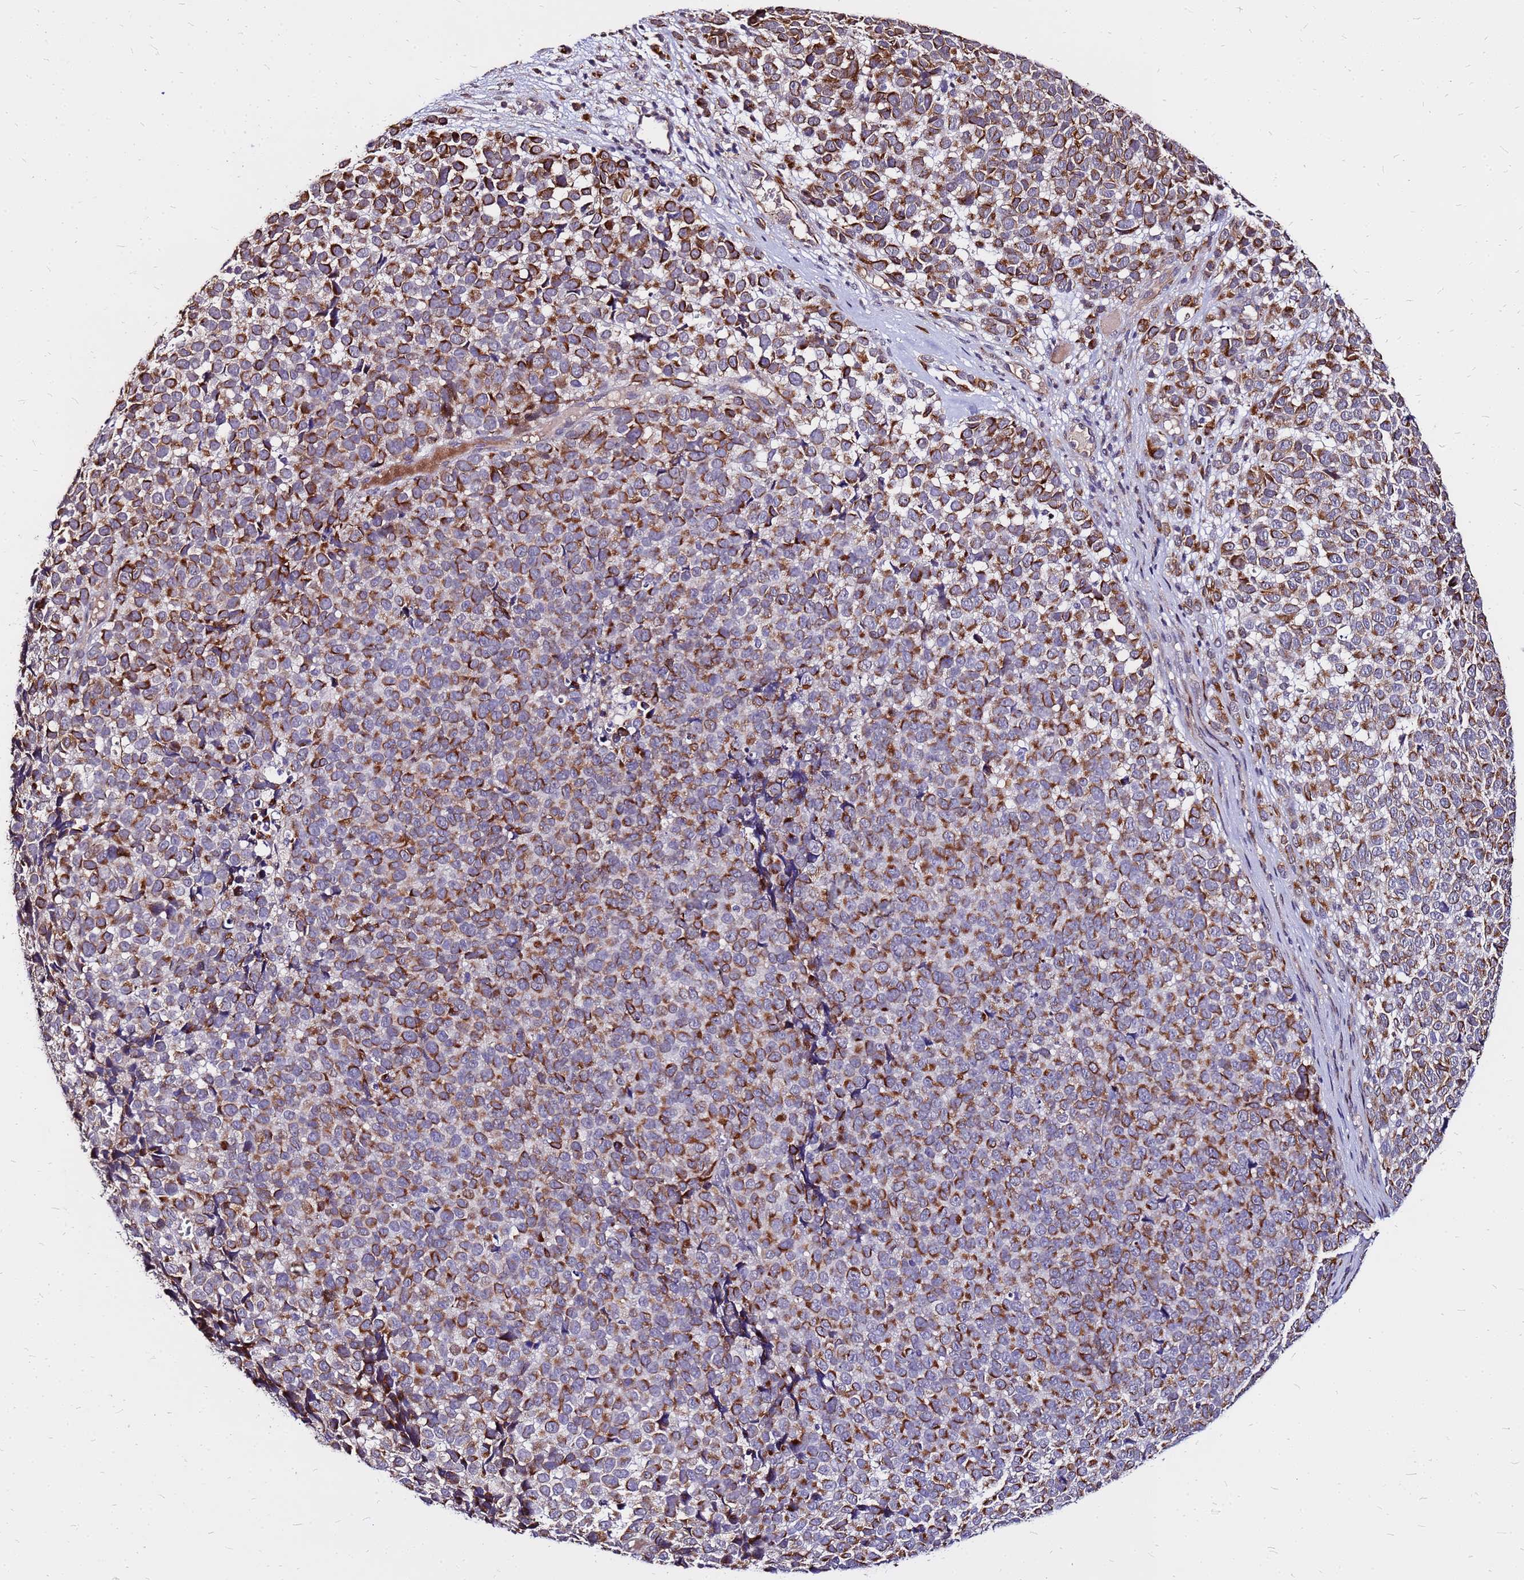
{"staining": {"intensity": "strong", "quantity": "25%-75%", "location": "cytoplasmic/membranous"}, "tissue": "melanoma", "cell_type": "Tumor cells", "image_type": "cancer", "snomed": [{"axis": "morphology", "description": "Malignant melanoma, NOS"}, {"axis": "topography", "description": "Nose, NOS"}], "caption": "Immunohistochemical staining of malignant melanoma reveals high levels of strong cytoplasmic/membranous protein staining in about 25%-75% of tumor cells.", "gene": "ARHGEF5", "patient": {"sex": "female", "age": 48}}